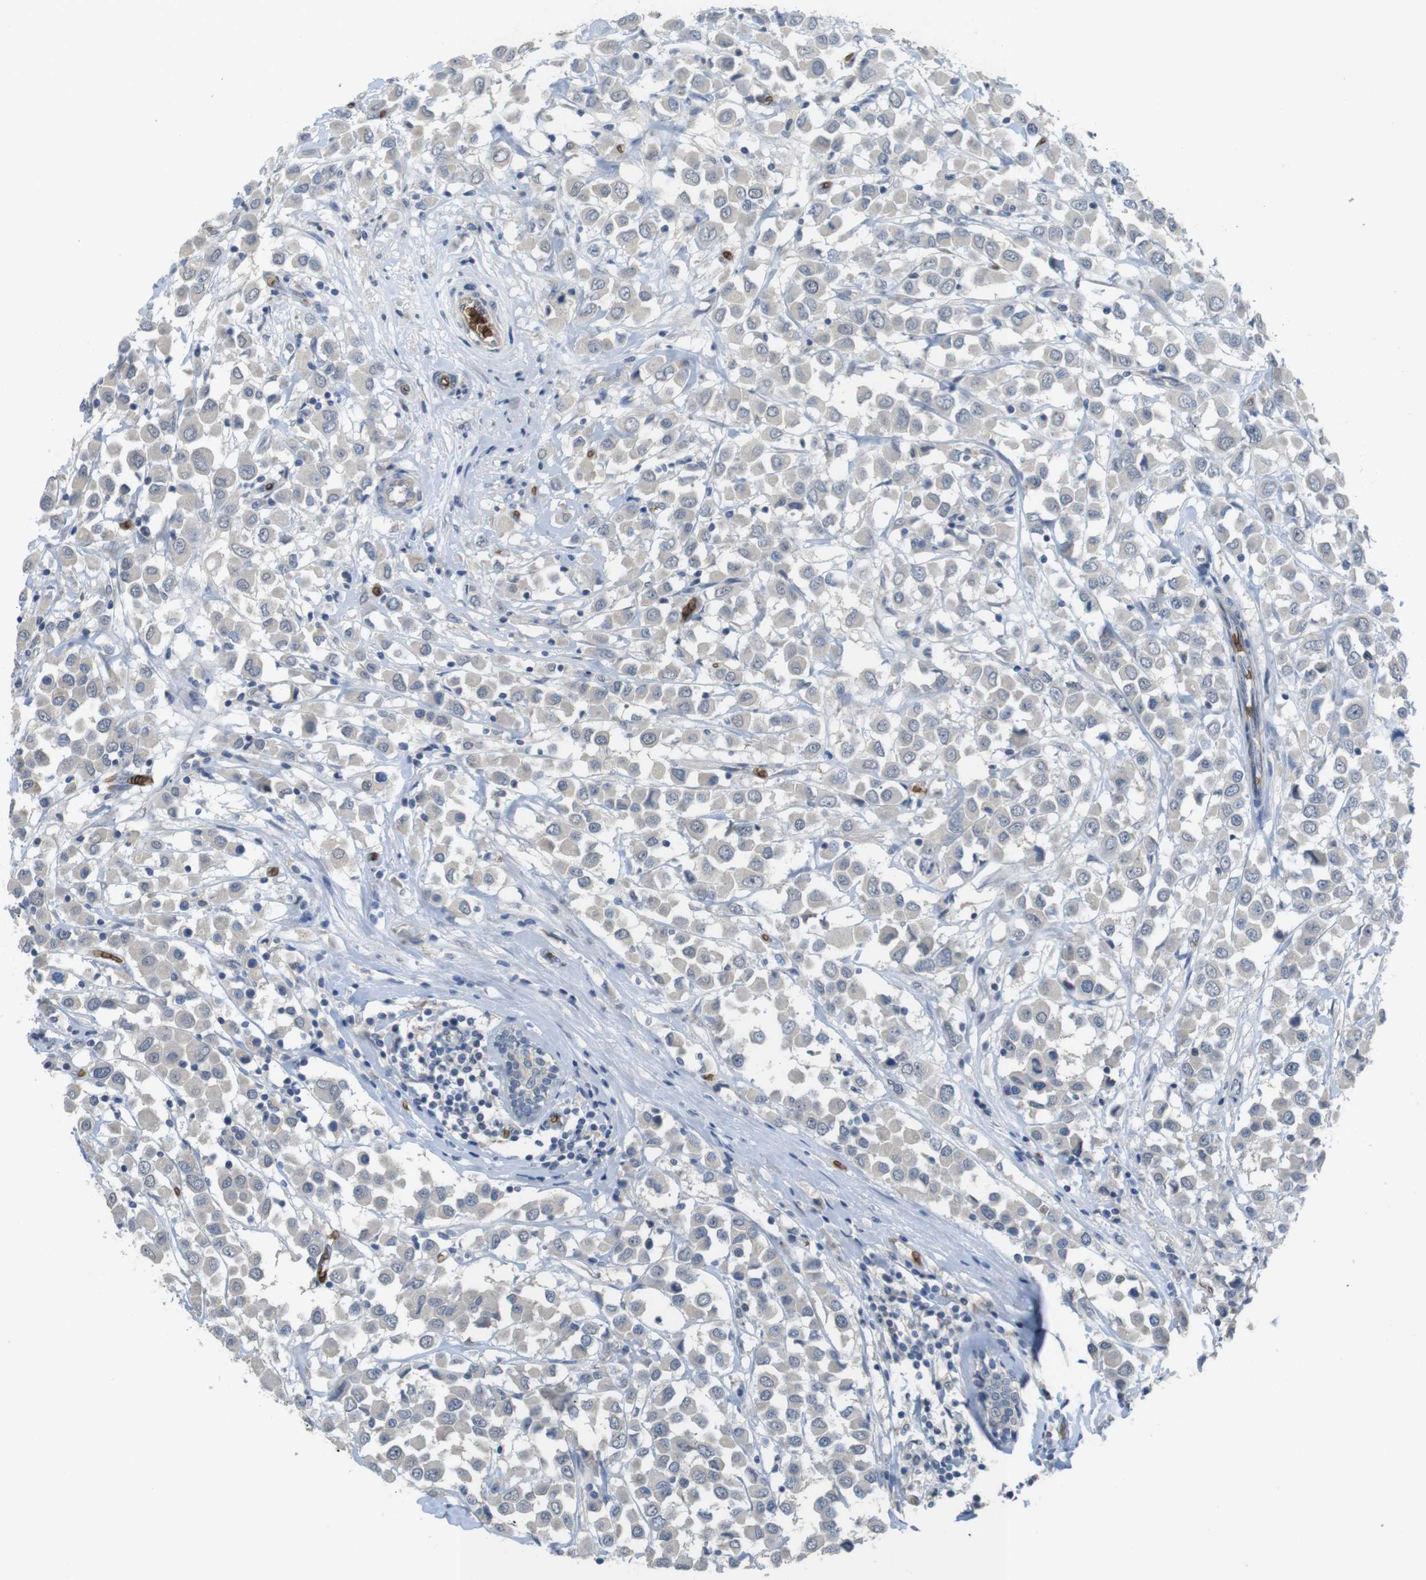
{"staining": {"intensity": "negative", "quantity": "none", "location": "none"}, "tissue": "breast cancer", "cell_type": "Tumor cells", "image_type": "cancer", "snomed": [{"axis": "morphology", "description": "Duct carcinoma"}, {"axis": "topography", "description": "Breast"}], "caption": "Immunohistochemistry of infiltrating ductal carcinoma (breast) shows no positivity in tumor cells. (DAB IHC visualized using brightfield microscopy, high magnification).", "gene": "GYPA", "patient": {"sex": "female", "age": 61}}